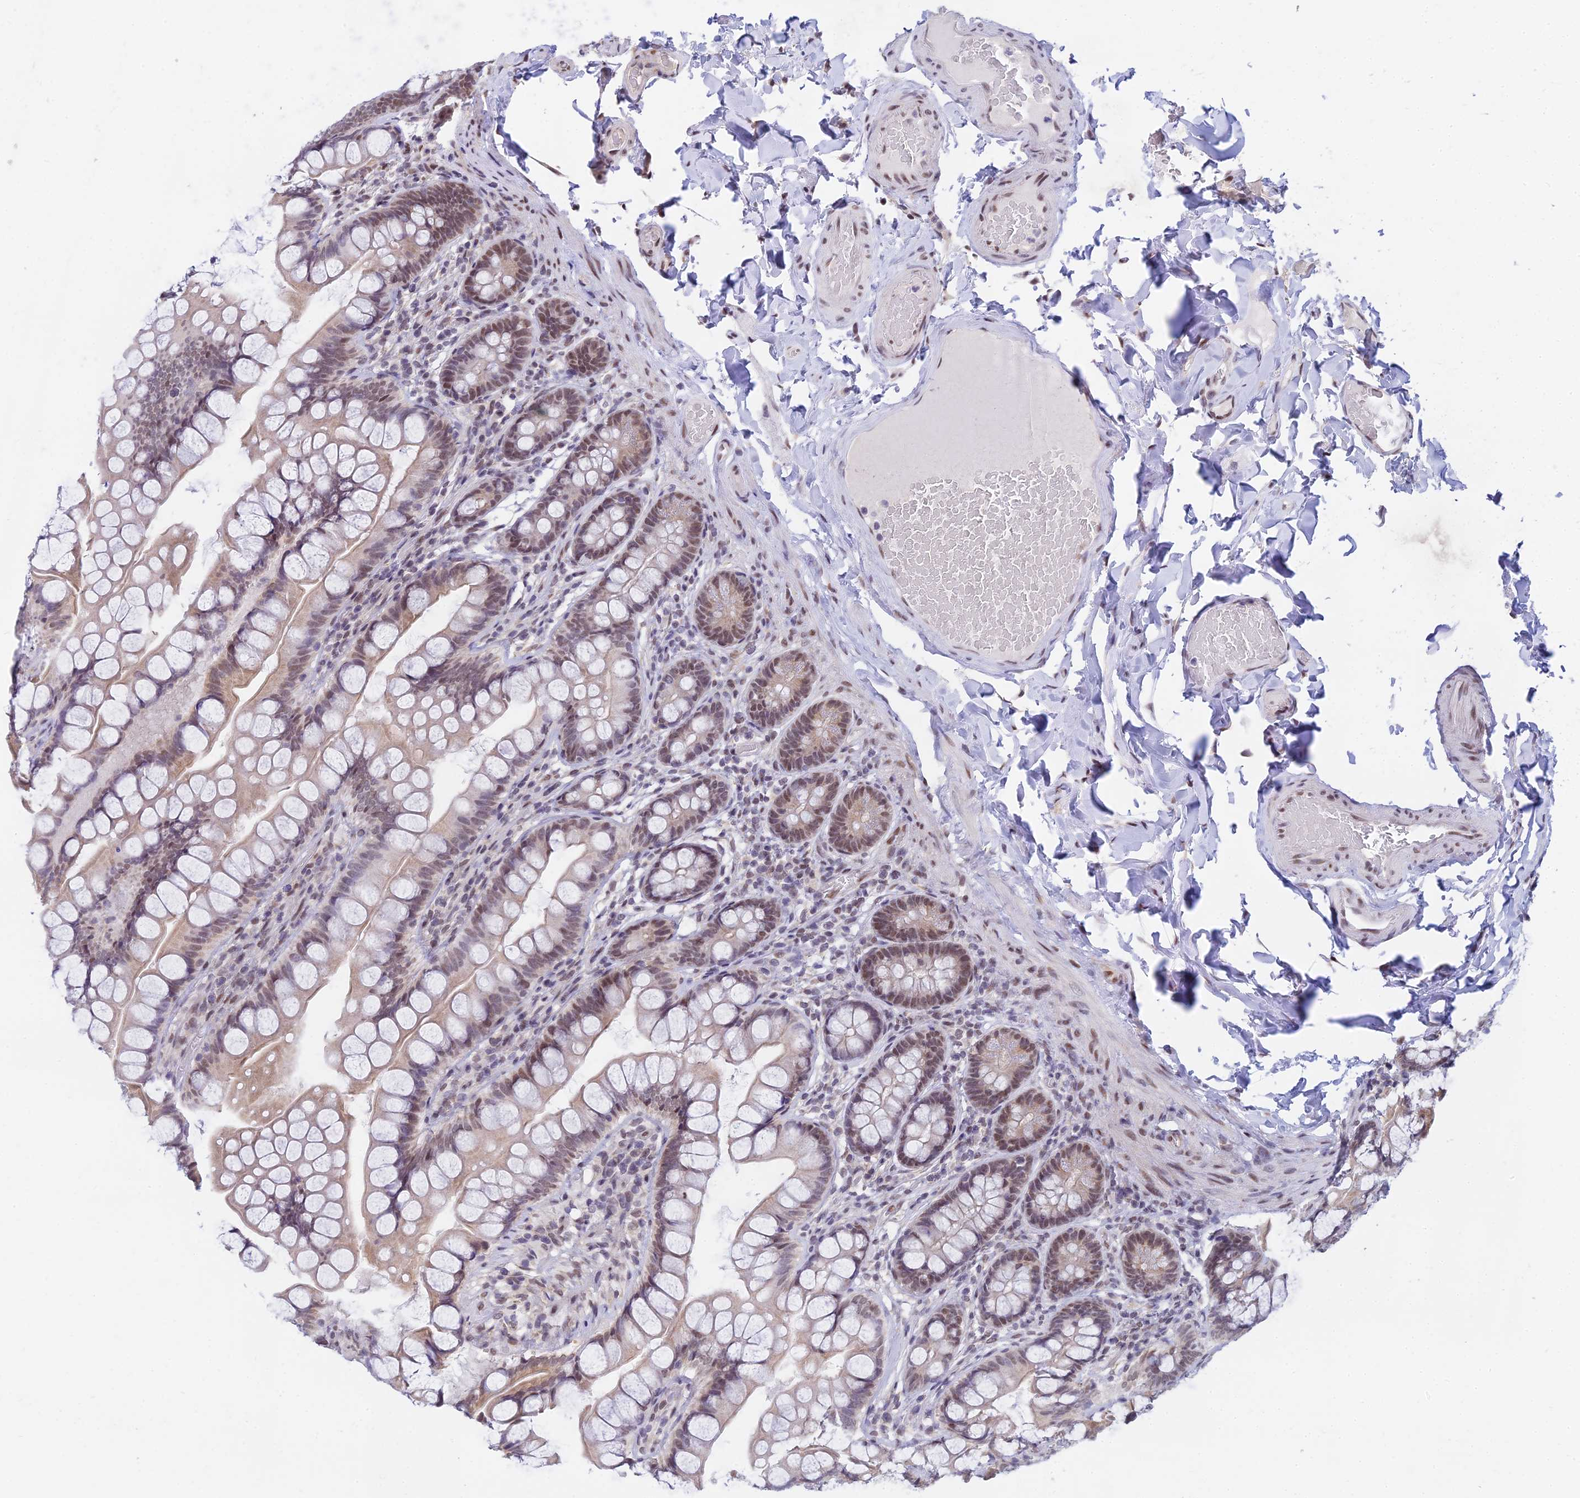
{"staining": {"intensity": "moderate", "quantity": ">75%", "location": "cytoplasmic/membranous,nuclear"}, "tissue": "small intestine", "cell_type": "Glandular cells", "image_type": "normal", "snomed": [{"axis": "morphology", "description": "Normal tissue, NOS"}, {"axis": "topography", "description": "Small intestine"}], "caption": "Small intestine stained for a protein (brown) exhibits moderate cytoplasmic/membranous,nuclear positive positivity in approximately >75% of glandular cells.", "gene": "C2orf49", "patient": {"sex": "male", "age": 70}}